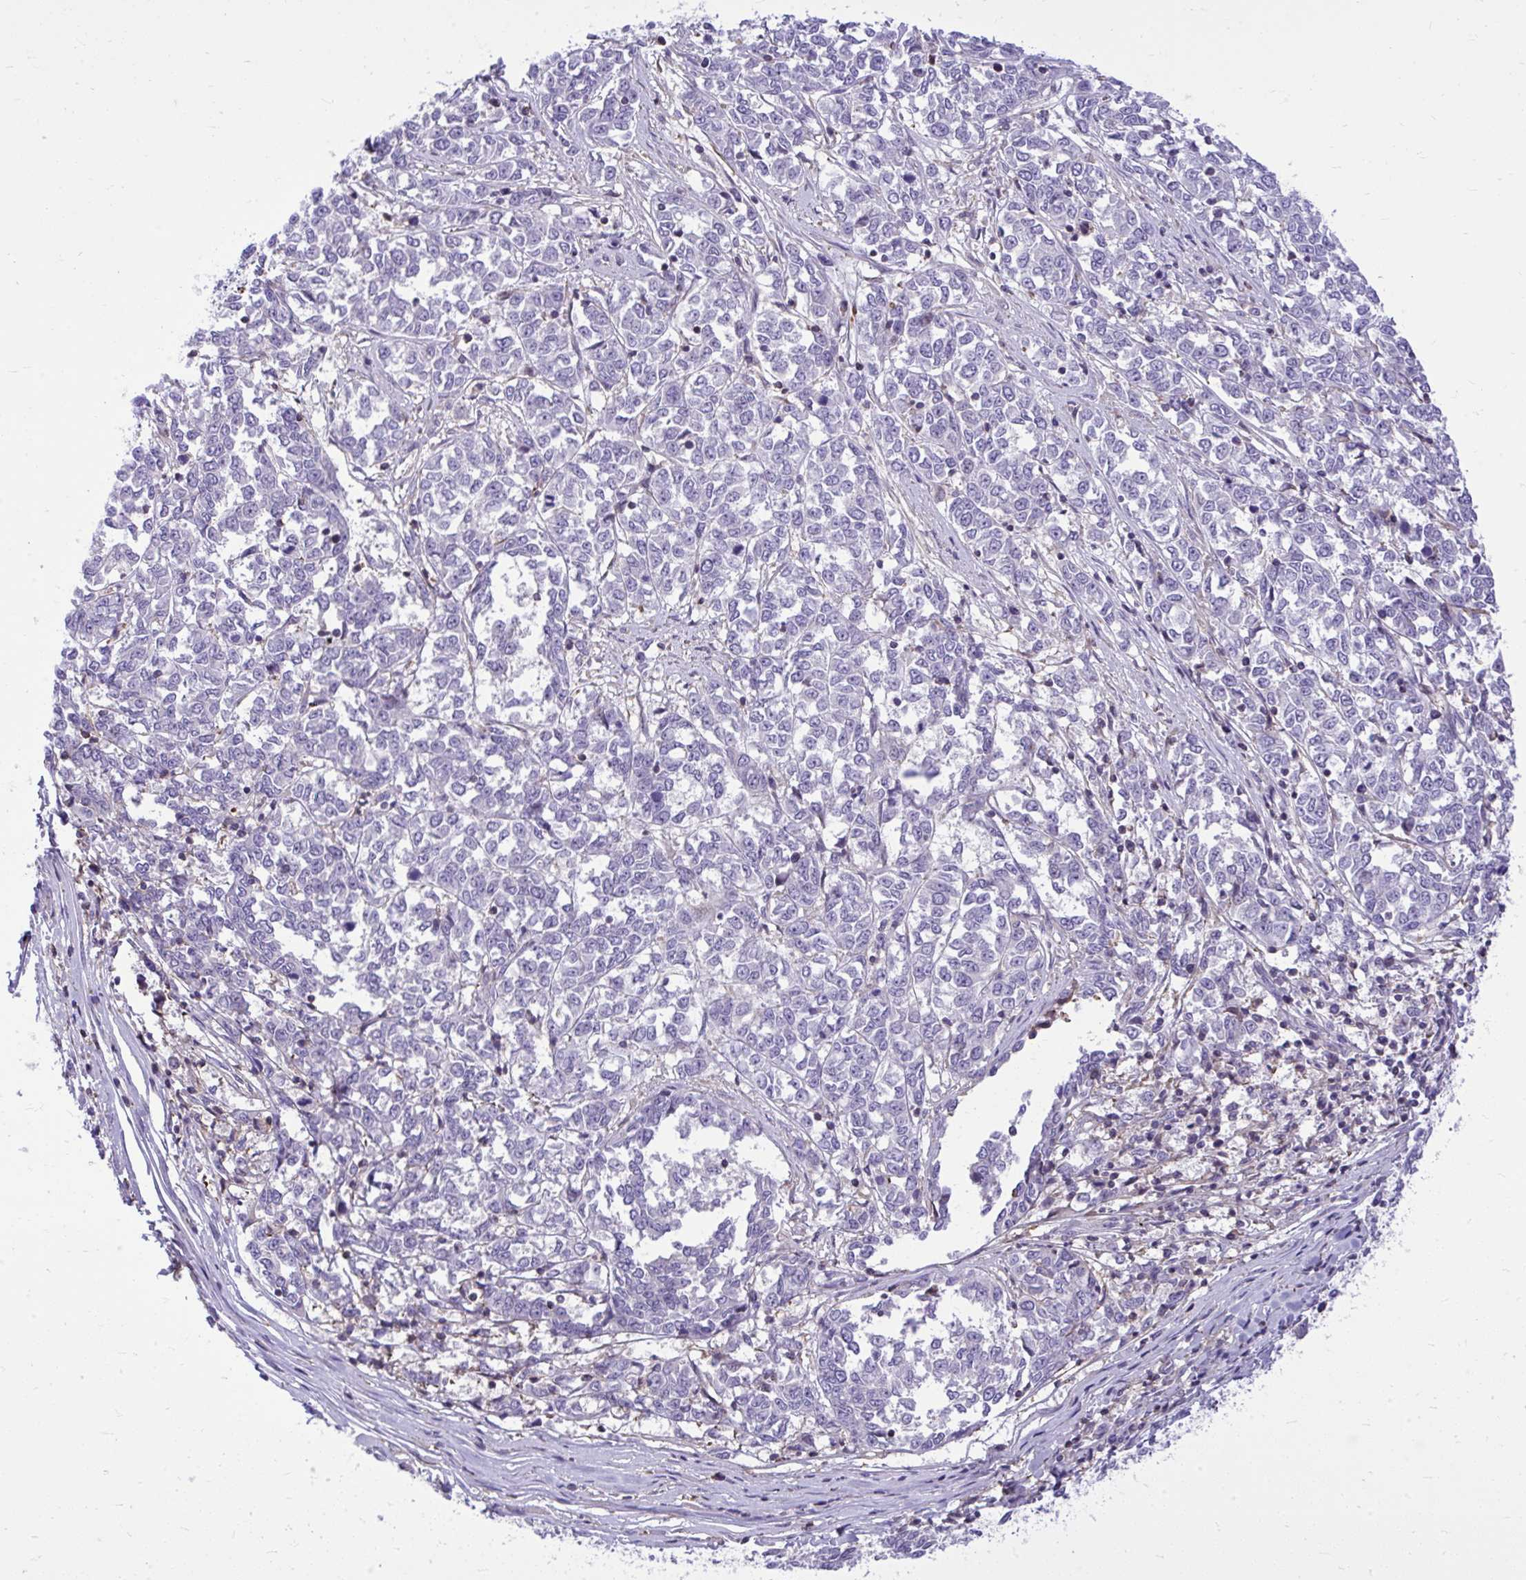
{"staining": {"intensity": "negative", "quantity": "none", "location": "none"}, "tissue": "melanoma", "cell_type": "Tumor cells", "image_type": "cancer", "snomed": [{"axis": "morphology", "description": "Malignant melanoma, NOS"}, {"axis": "topography", "description": "Skin"}], "caption": "Histopathology image shows no protein positivity in tumor cells of melanoma tissue.", "gene": "GRK4", "patient": {"sex": "female", "age": 72}}